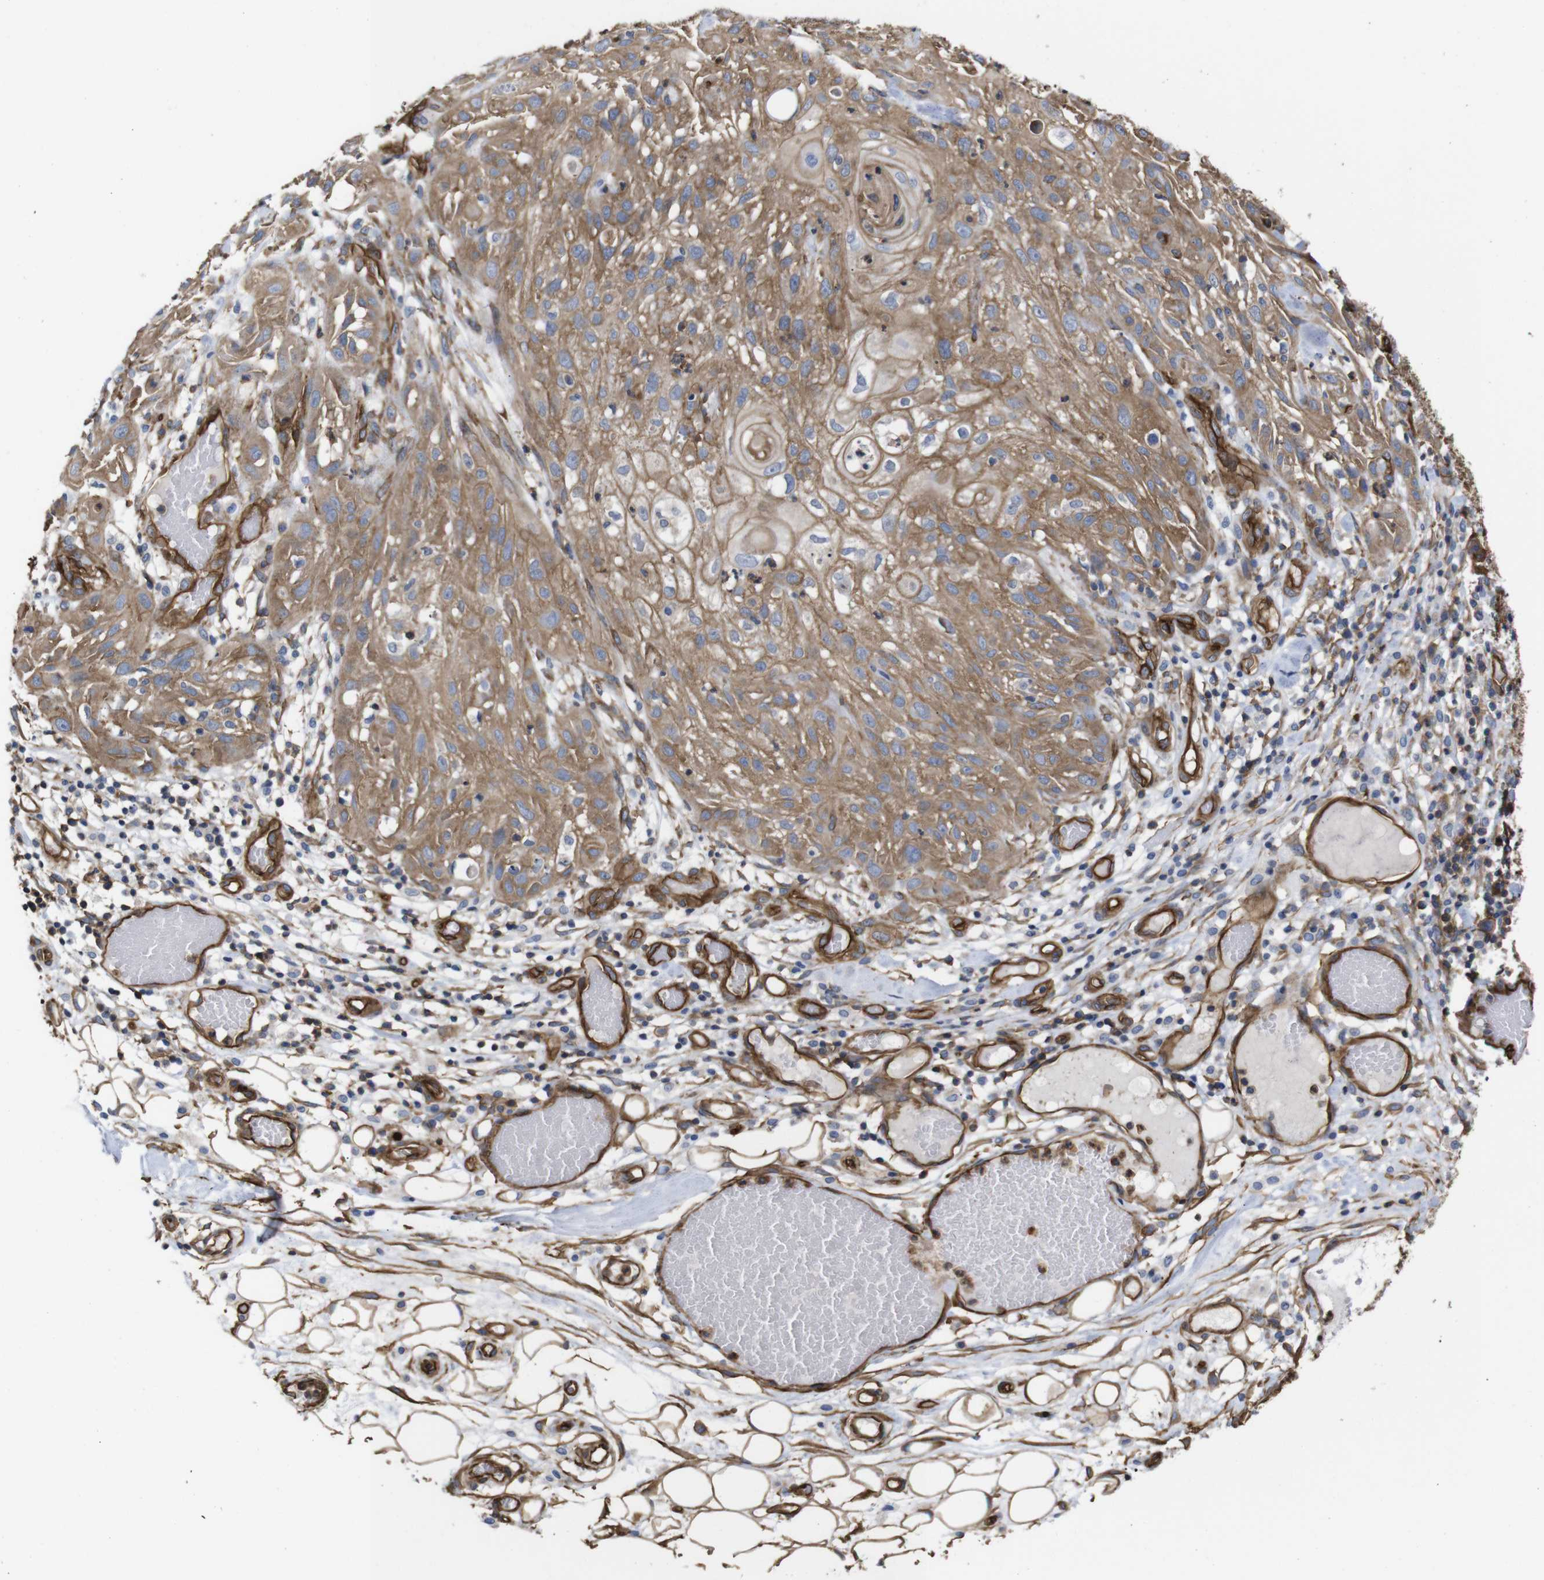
{"staining": {"intensity": "moderate", "quantity": ">75%", "location": "cytoplasmic/membranous"}, "tissue": "skin cancer", "cell_type": "Tumor cells", "image_type": "cancer", "snomed": [{"axis": "morphology", "description": "Squamous cell carcinoma, NOS"}, {"axis": "topography", "description": "Skin"}], "caption": "Protein staining demonstrates moderate cytoplasmic/membranous expression in approximately >75% of tumor cells in squamous cell carcinoma (skin). The staining is performed using DAB (3,3'-diaminobenzidine) brown chromogen to label protein expression. The nuclei are counter-stained blue using hematoxylin.", "gene": "SPTBN1", "patient": {"sex": "male", "age": 75}}